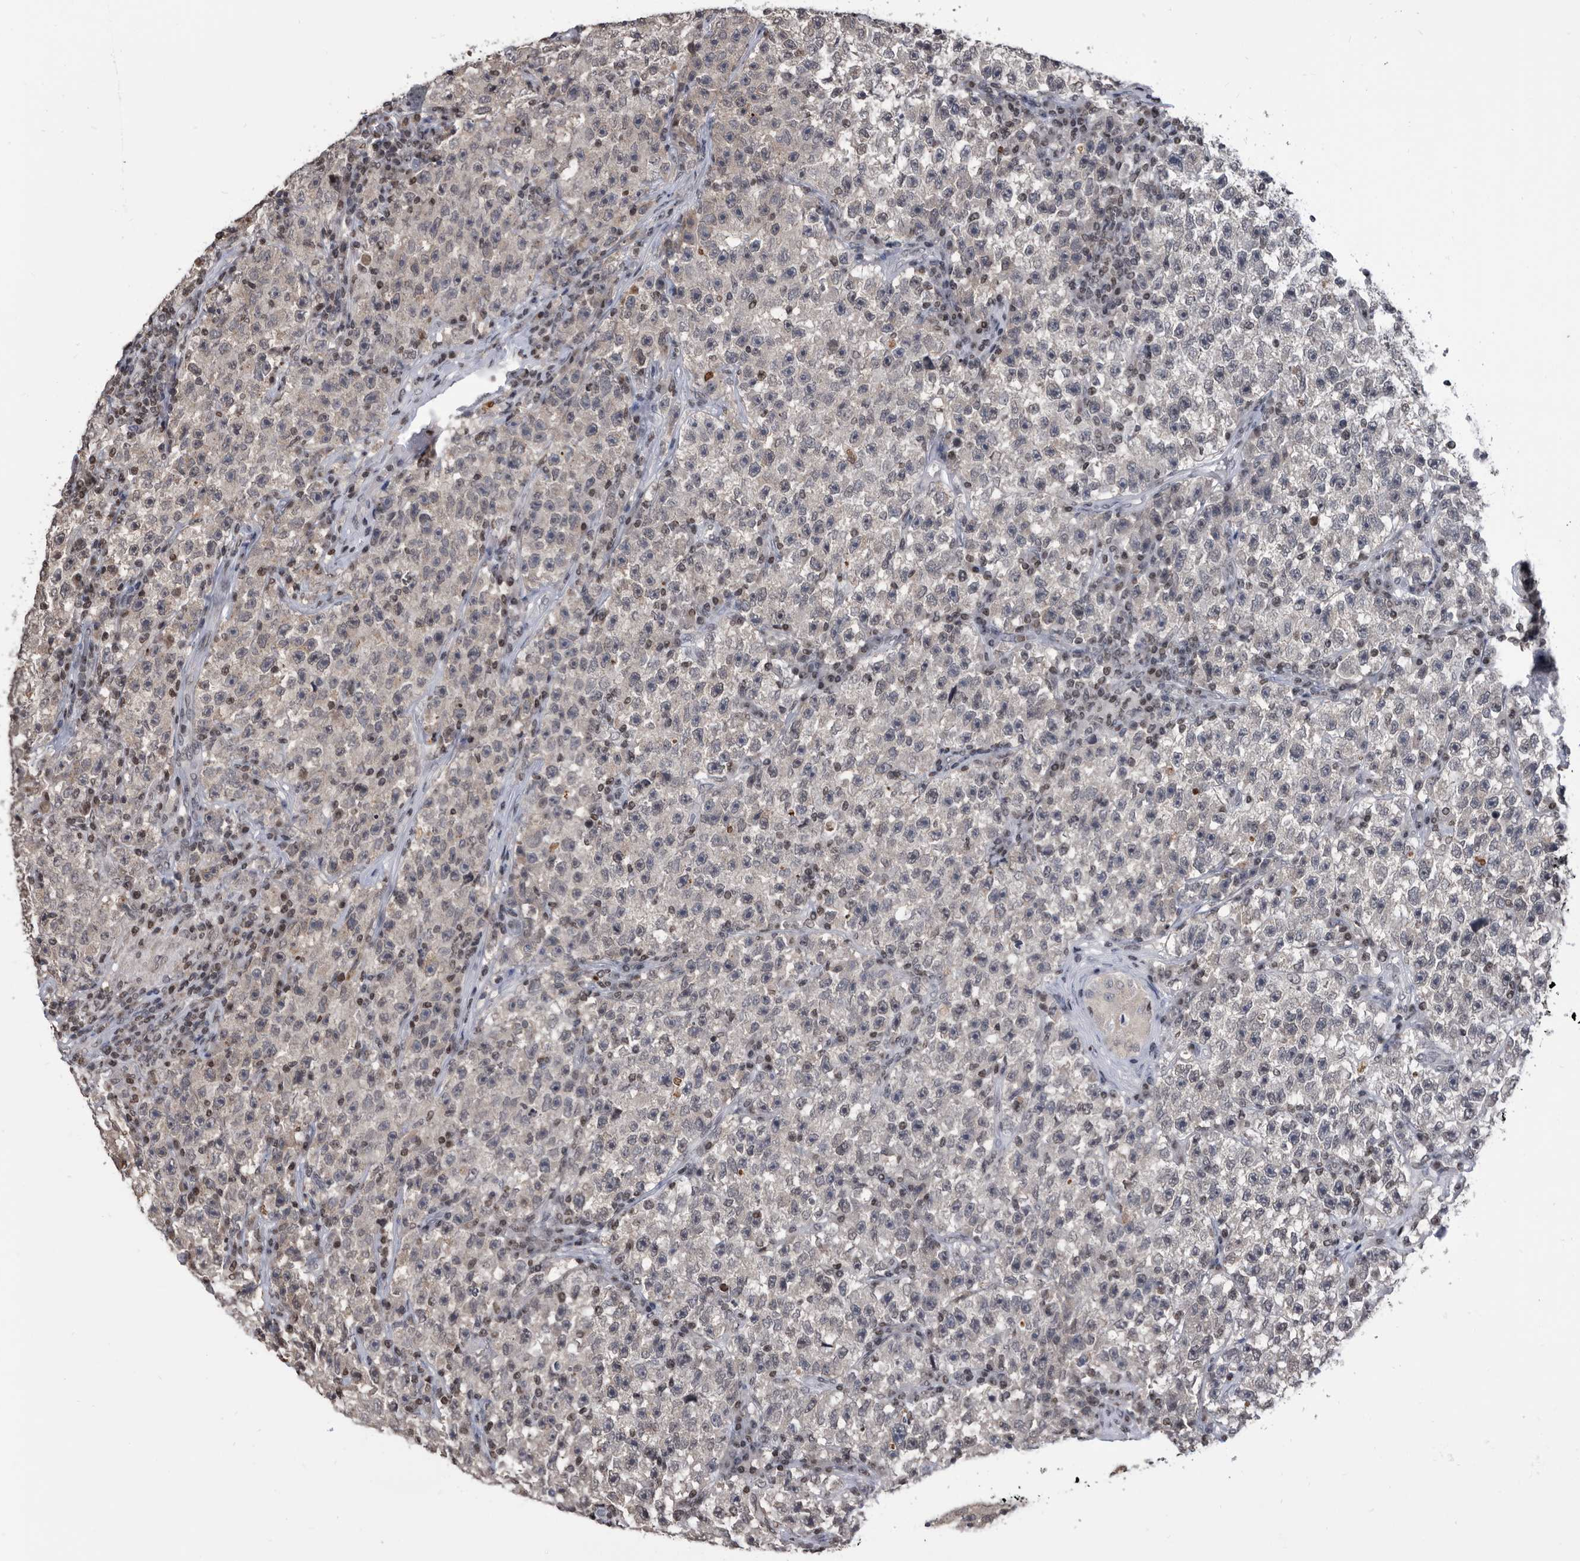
{"staining": {"intensity": "weak", "quantity": "<25%", "location": "cytoplasmic/membranous"}, "tissue": "testis cancer", "cell_type": "Tumor cells", "image_type": "cancer", "snomed": [{"axis": "morphology", "description": "Seminoma, NOS"}, {"axis": "topography", "description": "Testis"}], "caption": "This is an IHC micrograph of human testis cancer. There is no positivity in tumor cells.", "gene": "TSTD1", "patient": {"sex": "male", "age": 22}}